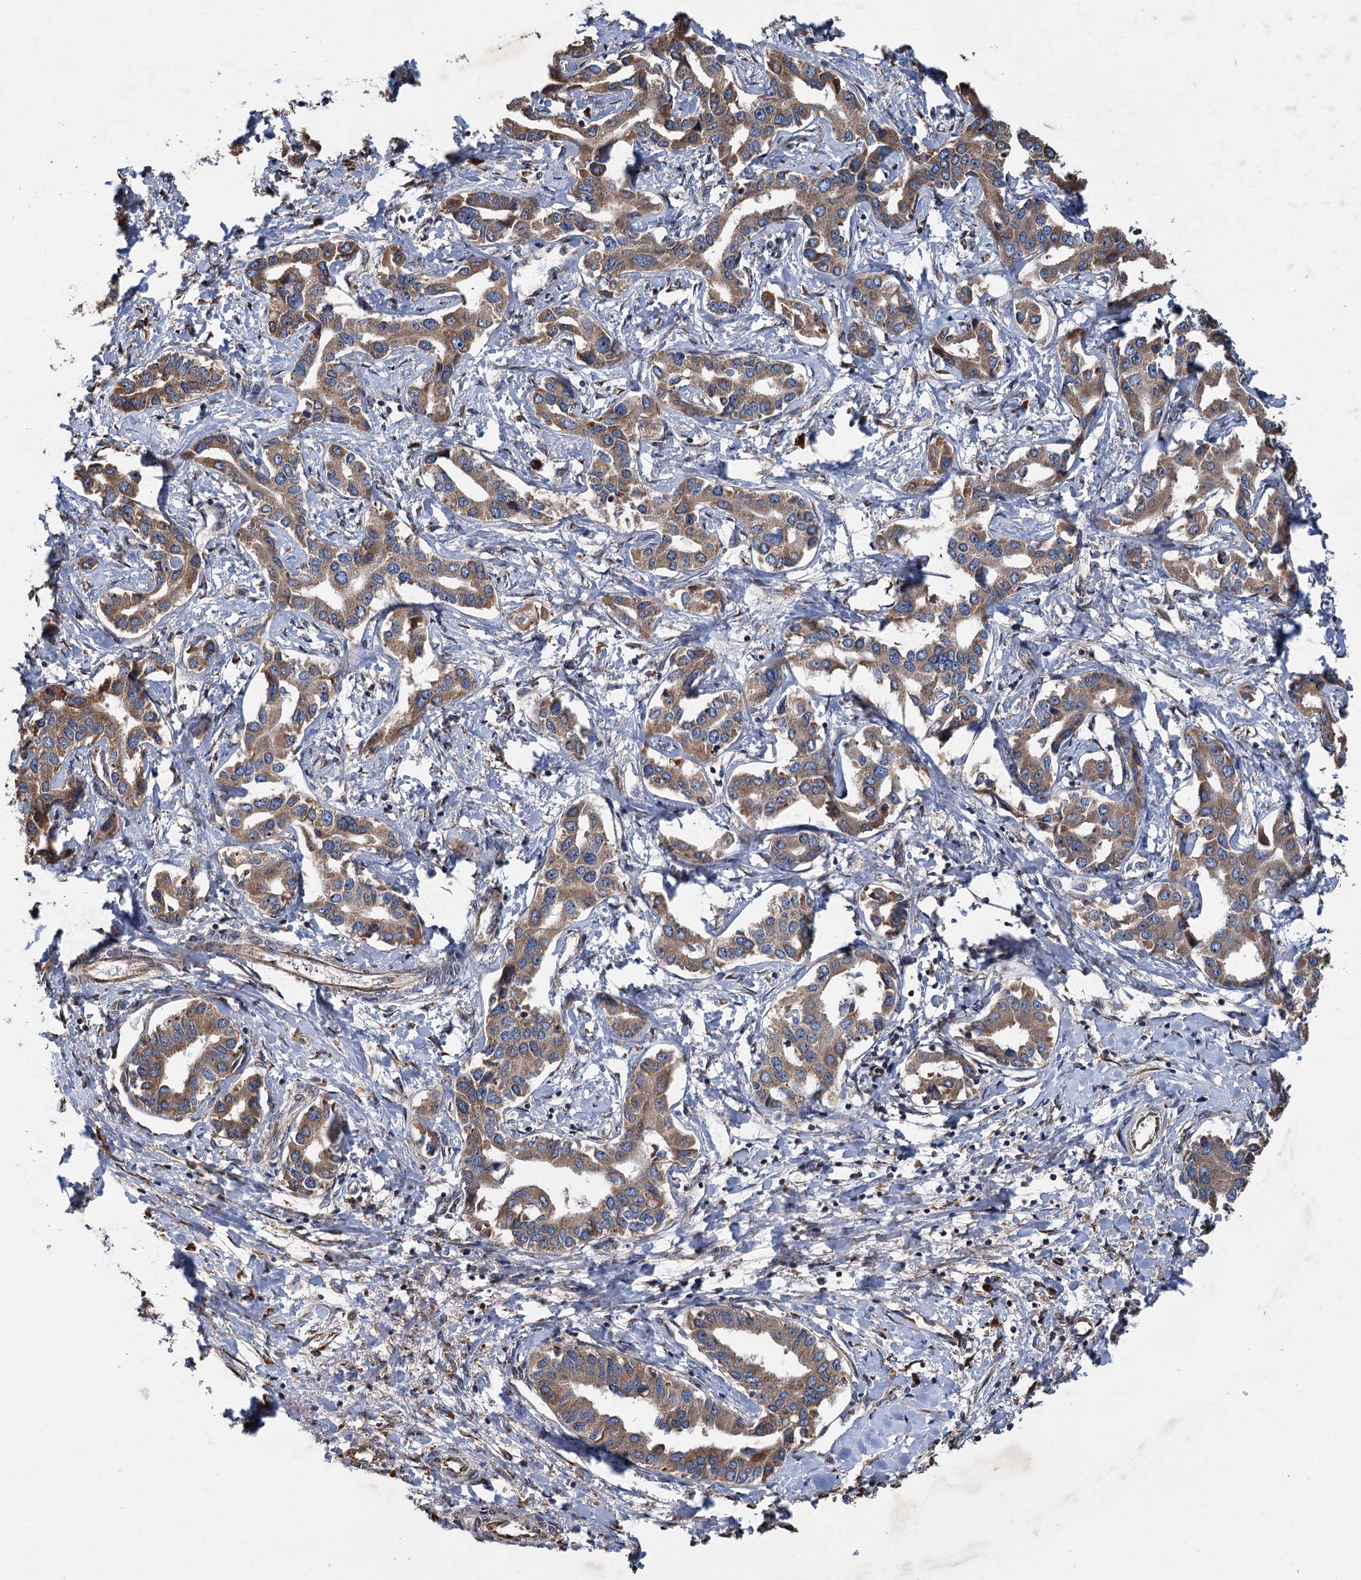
{"staining": {"intensity": "moderate", "quantity": ">75%", "location": "cytoplasmic/membranous"}, "tissue": "liver cancer", "cell_type": "Tumor cells", "image_type": "cancer", "snomed": [{"axis": "morphology", "description": "Cholangiocarcinoma"}, {"axis": "topography", "description": "Liver"}], "caption": "IHC photomicrograph of neoplastic tissue: human cholangiocarcinoma (liver) stained using immunohistochemistry (IHC) shows medium levels of moderate protein expression localized specifically in the cytoplasmic/membranous of tumor cells, appearing as a cytoplasmic/membranous brown color.", "gene": "LINS1", "patient": {"sex": "male", "age": 59}}